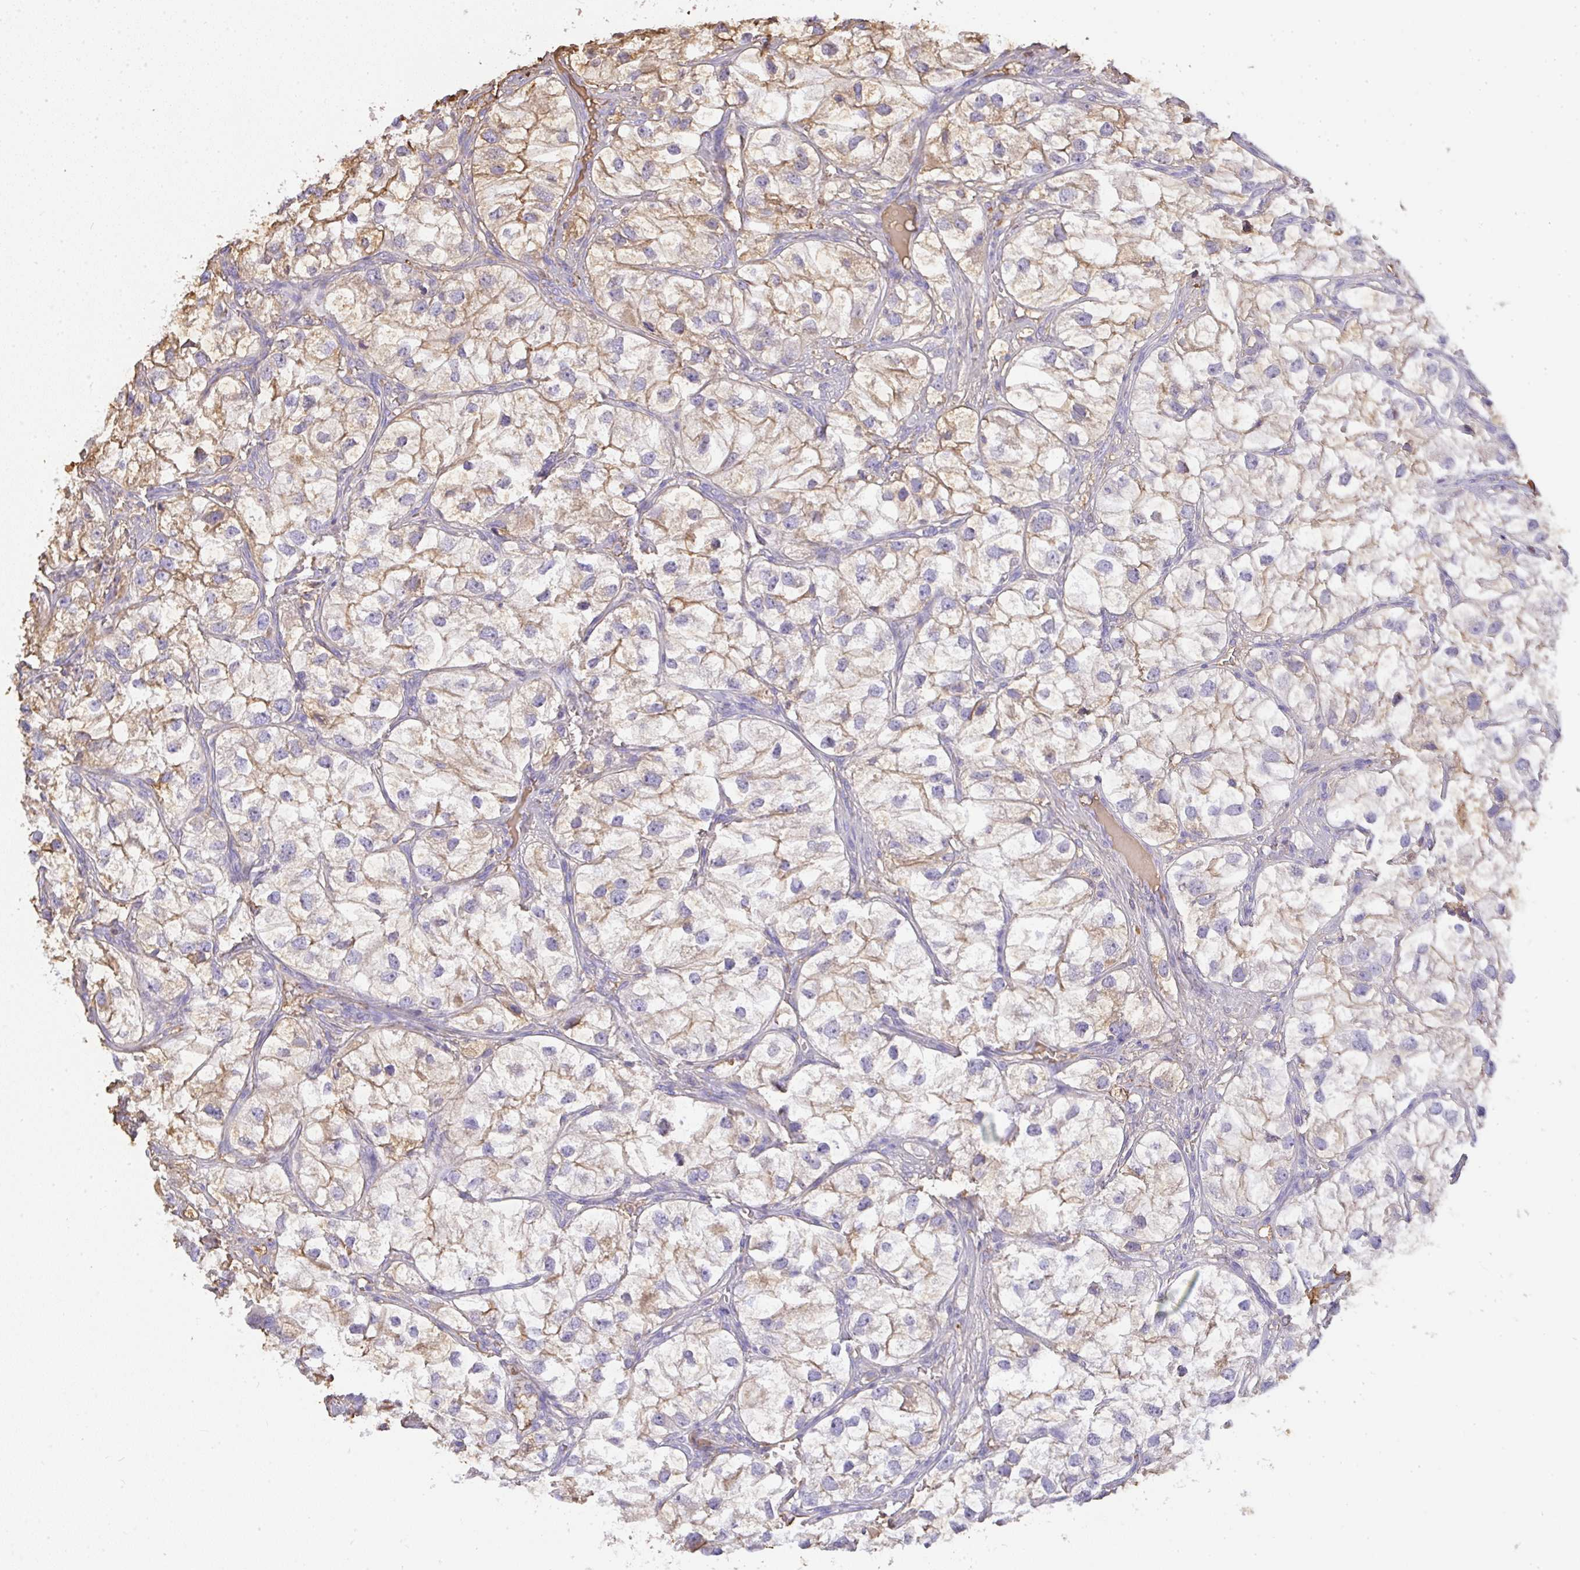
{"staining": {"intensity": "moderate", "quantity": "<25%", "location": "cytoplasmic/membranous"}, "tissue": "renal cancer", "cell_type": "Tumor cells", "image_type": "cancer", "snomed": [{"axis": "morphology", "description": "Adenocarcinoma, NOS"}, {"axis": "topography", "description": "Kidney"}], "caption": "This is an image of immunohistochemistry staining of adenocarcinoma (renal), which shows moderate positivity in the cytoplasmic/membranous of tumor cells.", "gene": "SMYD5", "patient": {"sex": "male", "age": 59}}